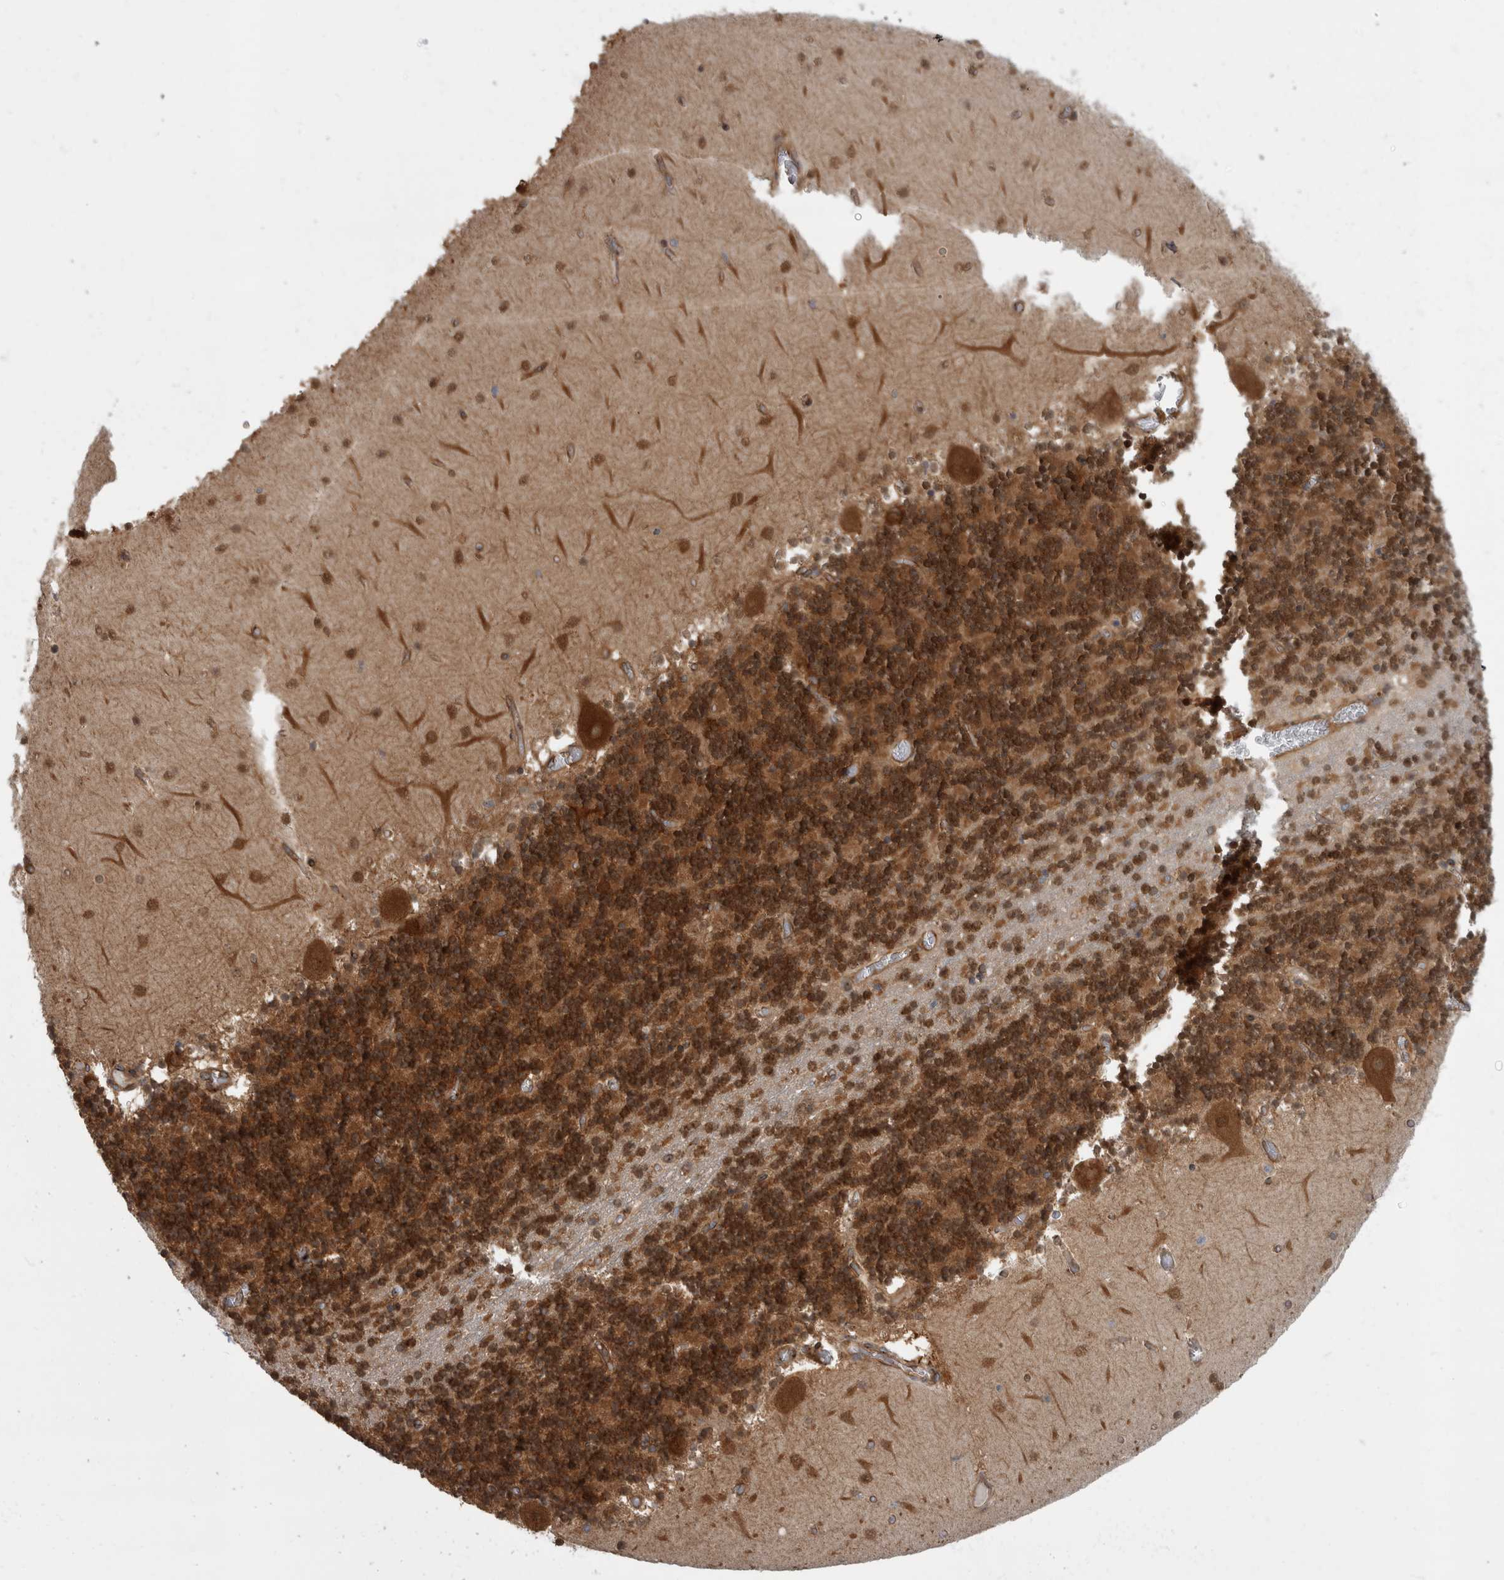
{"staining": {"intensity": "strong", "quantity": ">75%", "location": "cytoplasmic/membranous"}, "tissue": "cerebellum", "cell_type": "Cells in granular layer", "image_type": "normal", "snomed": [{"axis": "morphology", "description": "Normal tissue, NOS"}, {"axis": "topography", "description": "Cerebellum"}], "caption": "Immunohistochemistry (IHC) photomicrograph of normal cerebellum: cerebellum stained using immunohistochemistry (IHC) exhibits high levels of strong protein expression localized specifically in the cytoplasmic/membranous of cells in granular layer, appearing as a cytoplasmic/membranous brown color.", "gene": "HOOK3", "patient": {"sex": "female", "age": 28}}